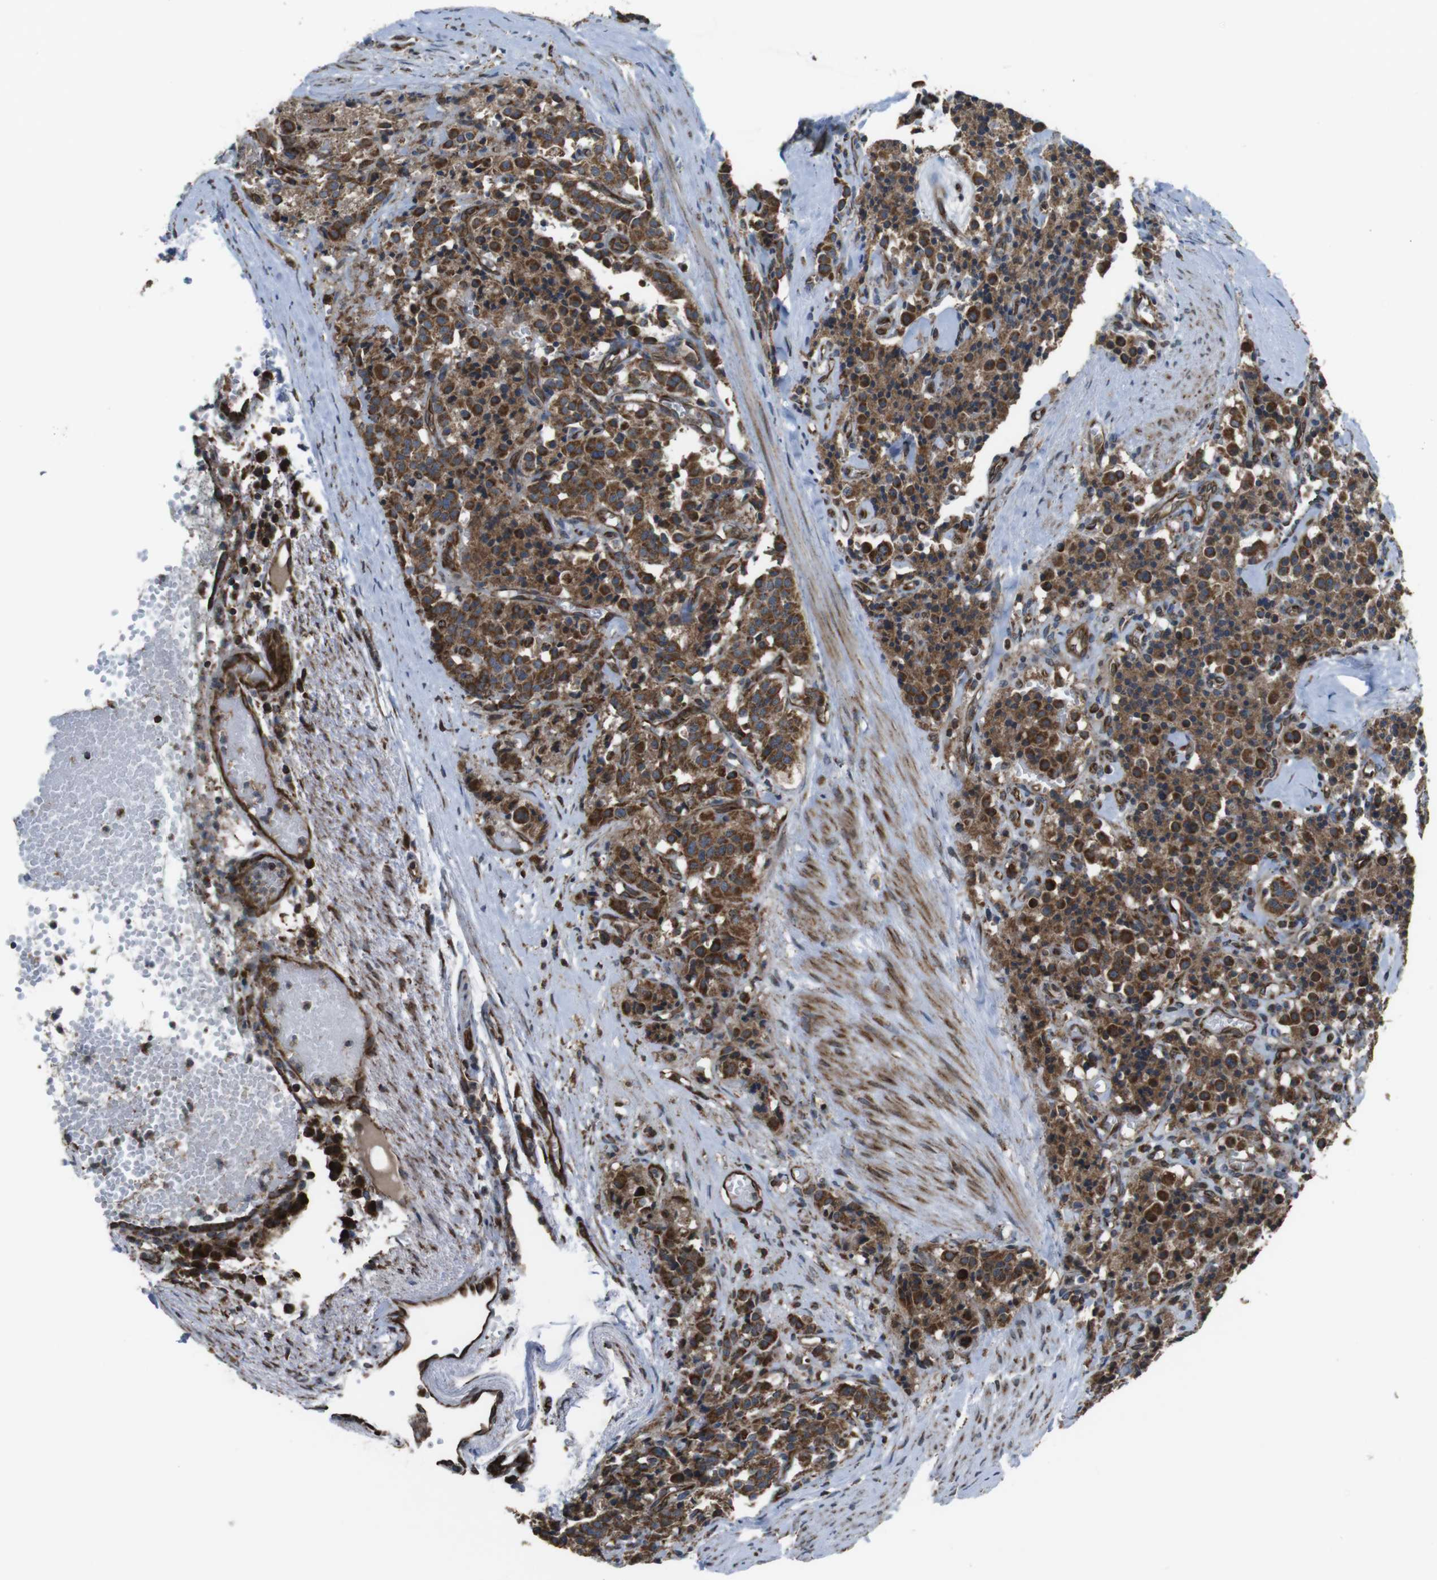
{"staining": {"intensity": "strong", "quantity": ">75%", "location": "cytoplasmic/membranous"}, "tissue": "carcinoid", "cell_type": "Tumor cells", "image_type": "cancer", "snomed": [{"axis": "morphology", "description": "Carcinoid, malignant, NOS"}, {"axis": "topography", "description": "Lung"}], "caption": "IHC image of human carcinoid stained for a protein (brown), which shows high levels of strong cytoplasmic/membranous expression in approximately >75% of tumor cells.", "gene": "GIMAP8", "patient": {"sex": "male", "age": 30}}